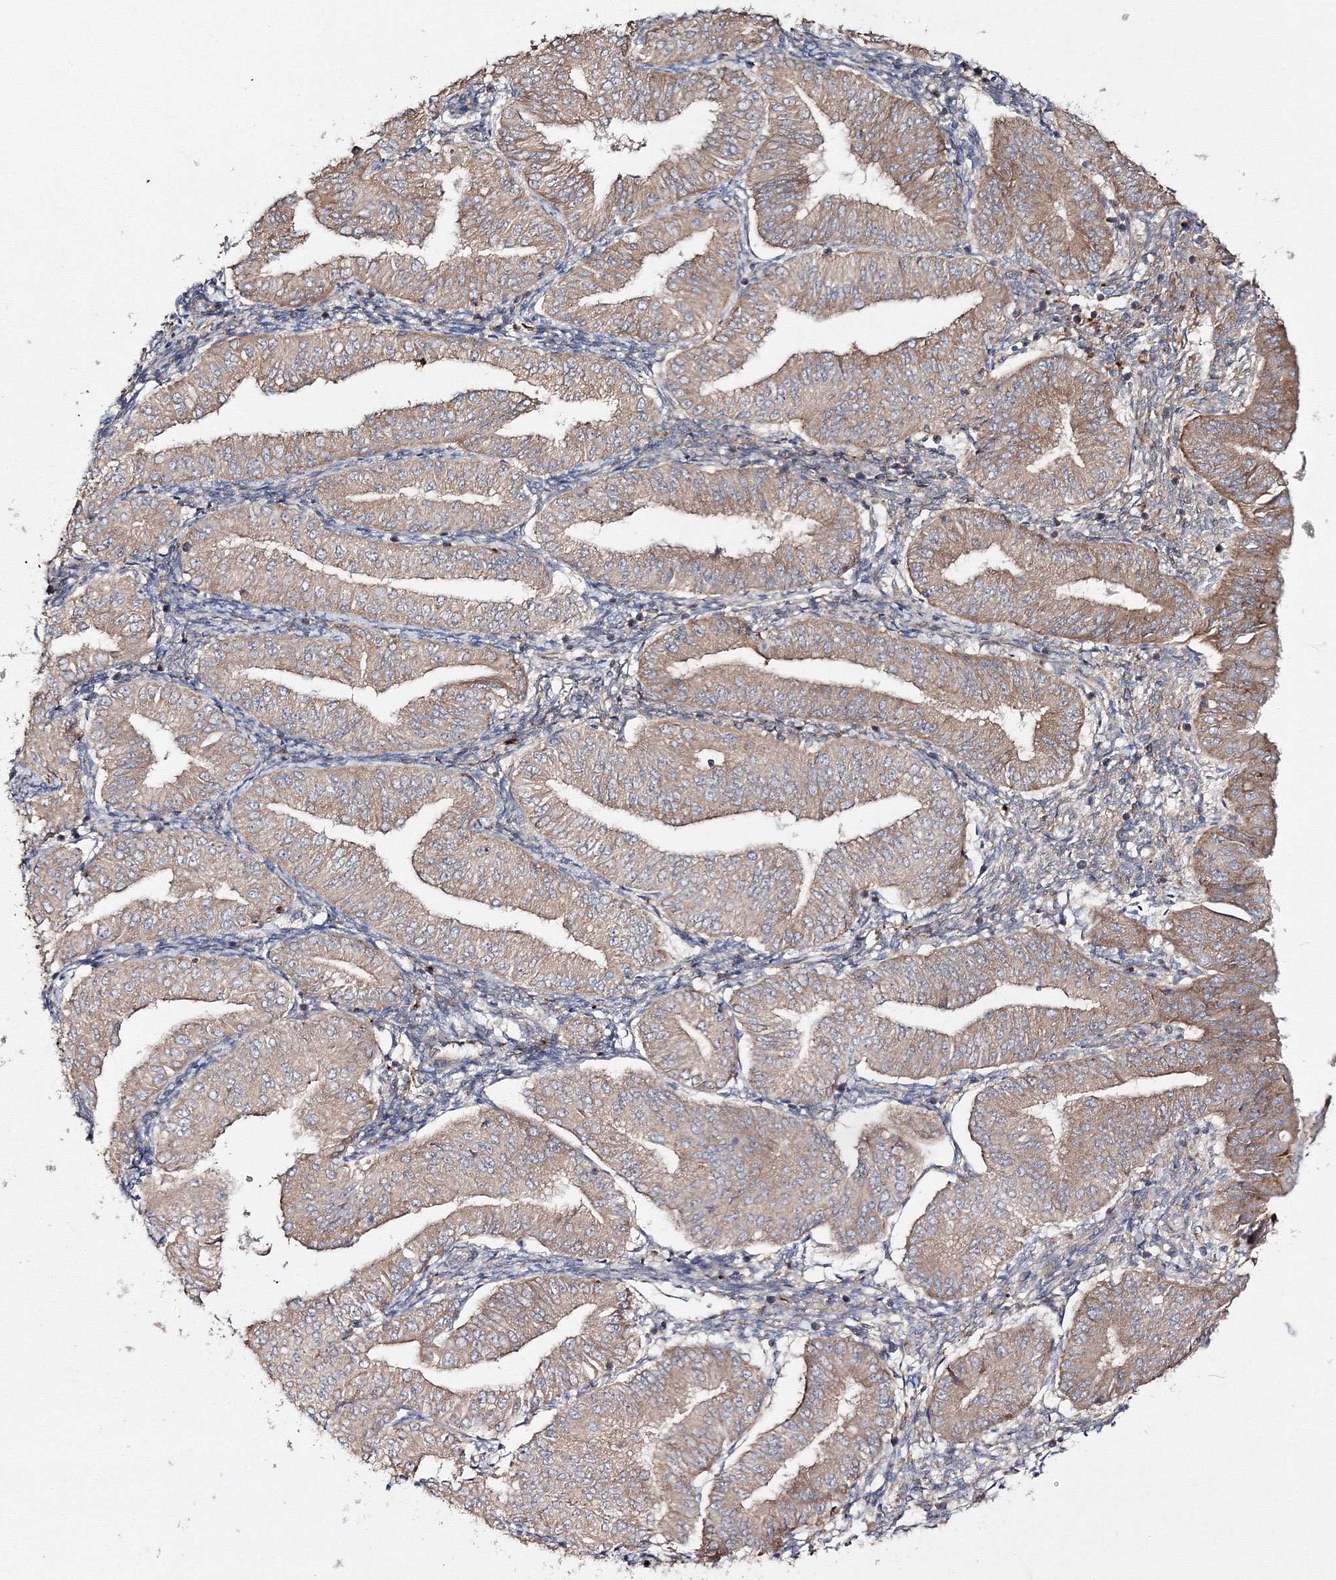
{"staining": {"intensity": "moderate", "quantity": "25%-75%", "location": "cytoplasmic/membranous"}, "tissue": "endometrial cancer", "cell_type": "Tumor cells", "image_type": "cancer", "snomed": [{"axis": "morphology", "description": "Normal tissue, NOS"}, {"axis": "morphology", "description": "Adenocarcinoma, NOS"}, {"axis": "topography", "description": "Endometrium"}], "caption": "This histopathology image shows IHC staining of endometrial cancer, with medium moderate cytoplasmic/membranous positivity in about 25%-75% of tumor cells.", "gene": "DDO", "patient": {"sex": "female", "age": 53}}